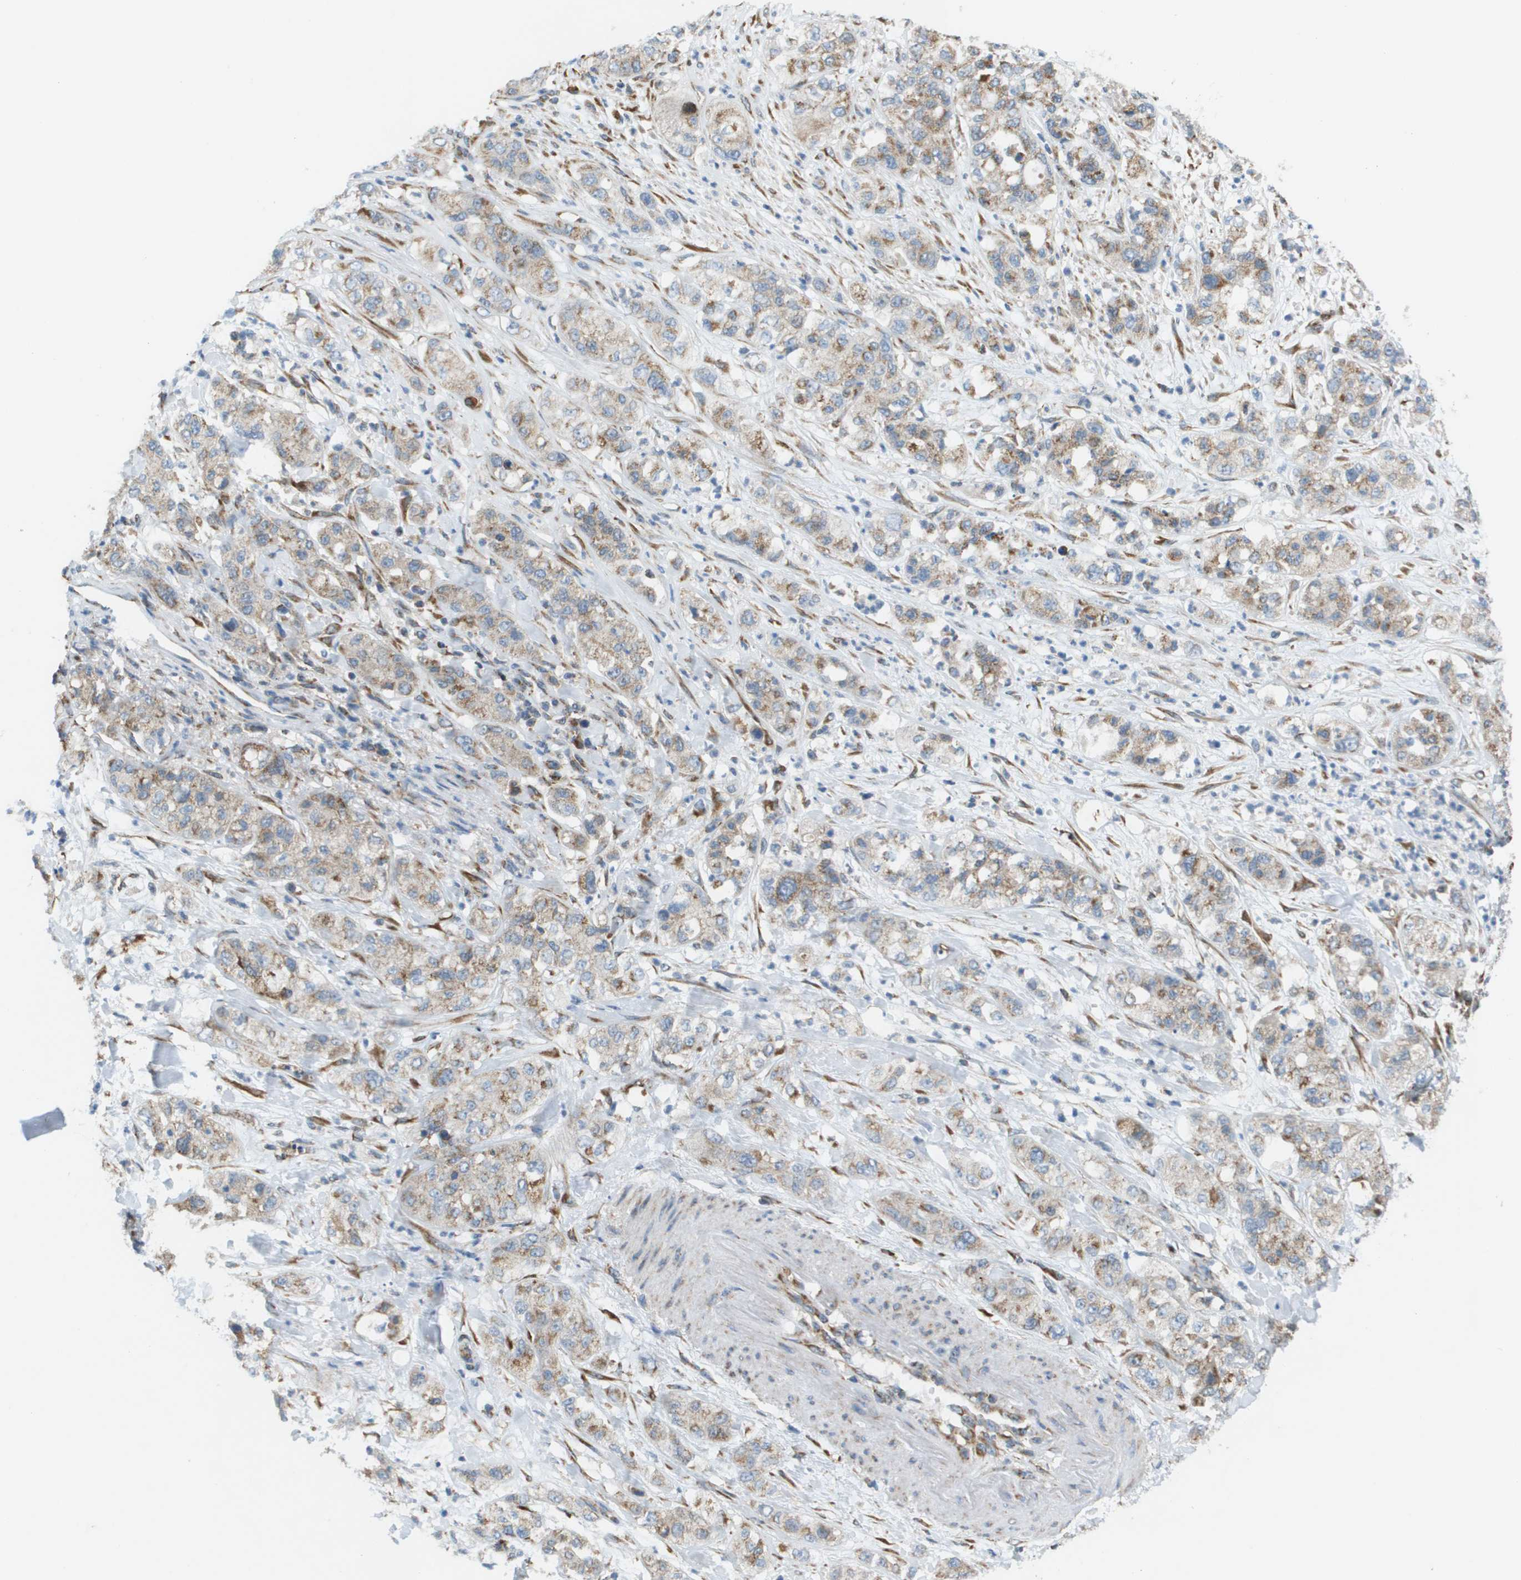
{"staining": {"intensity": "moderate", "quantity": ">75%", "location": "cytoplasmic/membranous"}, "tissue": "pancreatic cancer", "cell_type": "Tumor cells", "image_type": "cancer", "snomed": [{"axis": "morphology", "description": "Adenocarcinoma, NOS"}, {"axis": "topography", "description": "Pancreas"}], "caption": "This image demonstrates pancreatic cancer stained with immunohistochemistry (IHC) to label a protein in brown. The cytoplasmic/membranous of tumor cells show moderate positivity for the protein. Nuclei are counter-stained blue.", "gene": "TAOK3", "patient": {"sex": "female", "age": 78}}